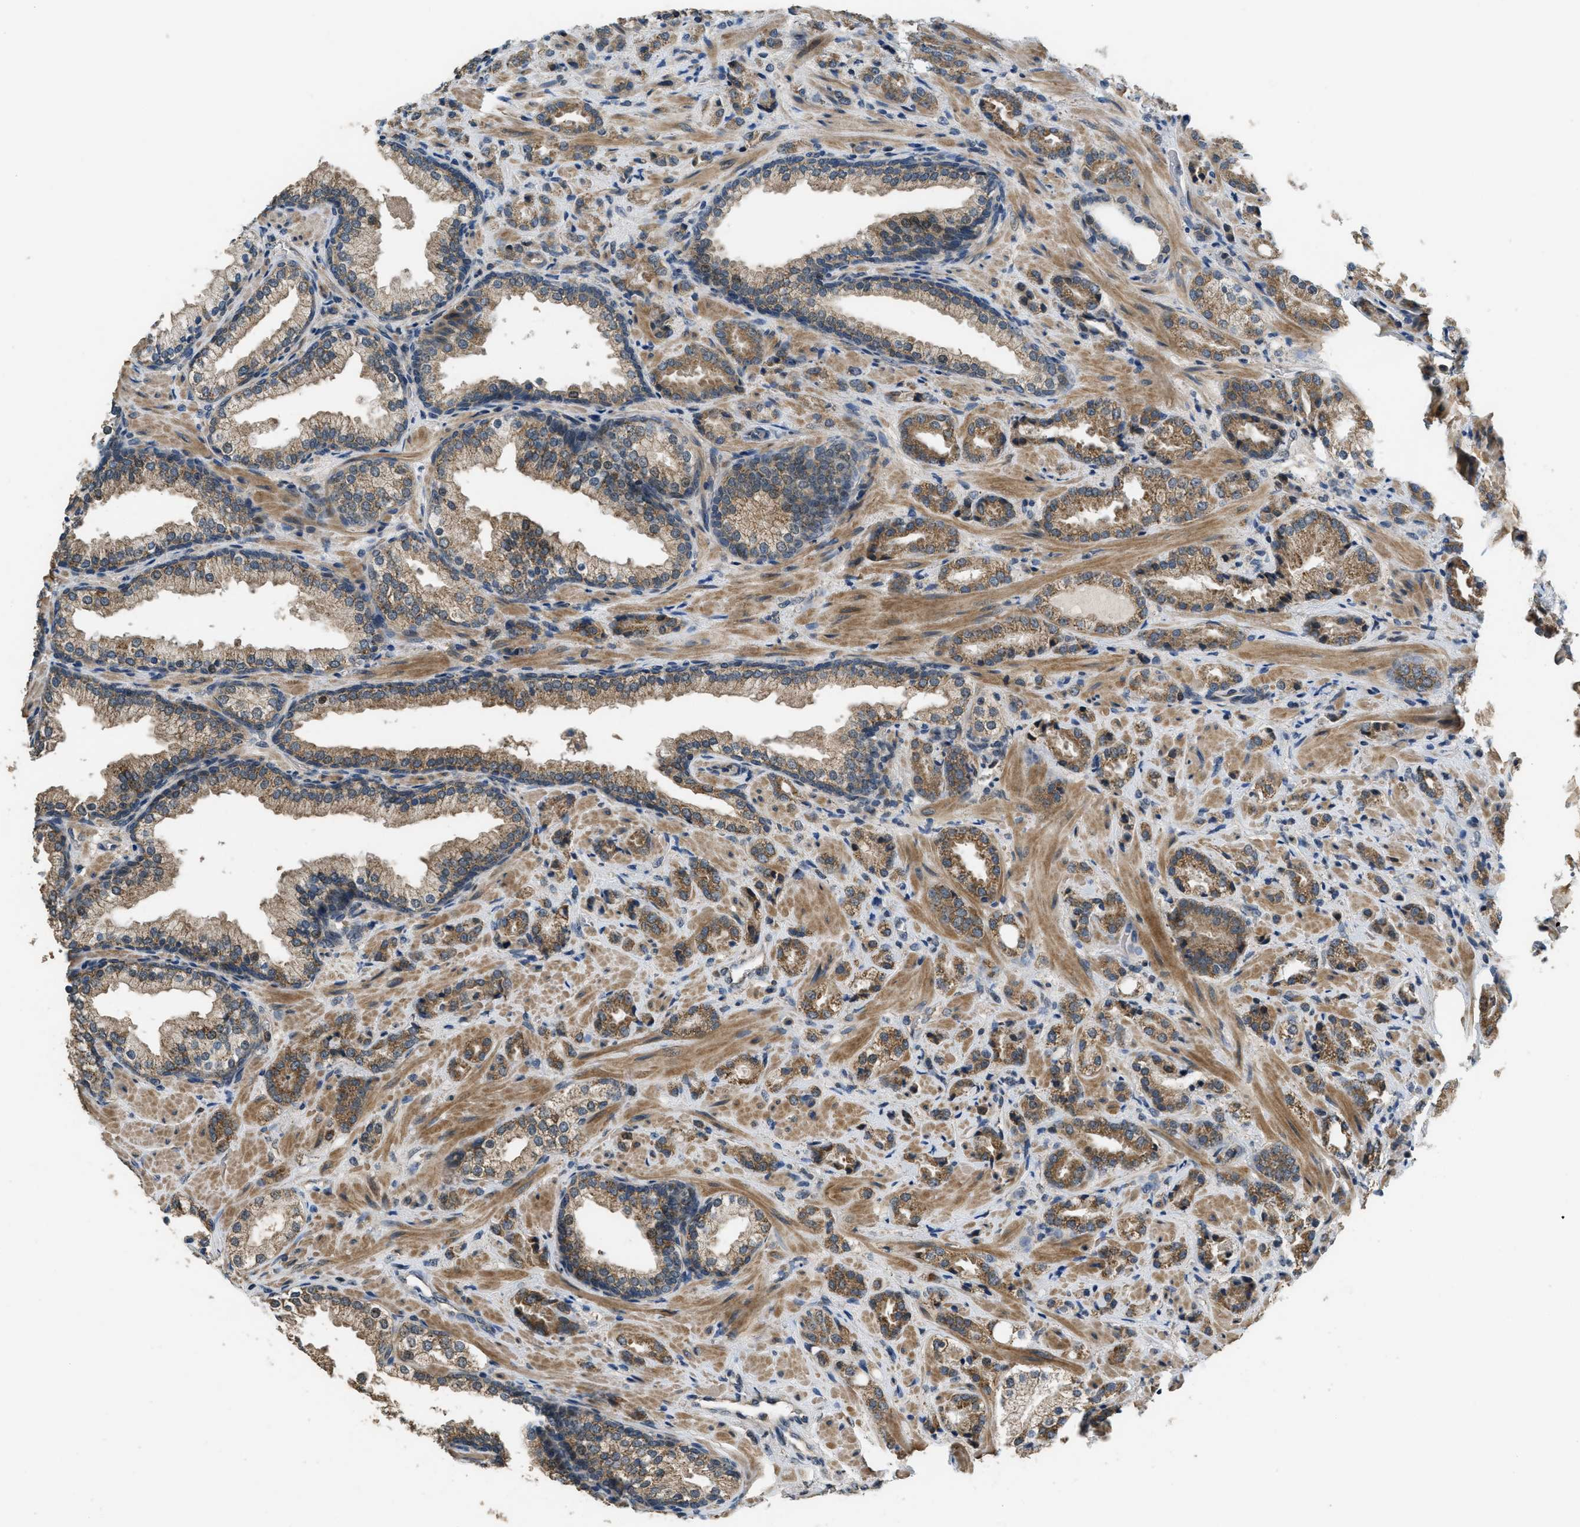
{"staining": {"intensity": "moderate", "quantity": ">75%", "location": "cytoplasmic/membranous"}, "tissue": "prostate cancer", "cell_type": "Tumor cells", "image_type": "cancer", "snomed": [{"axis": "morphology", "description": "Adenocarcinoma, High grade"}, {"axis": "topography", "description": "Prostate"}], "caption": "IHC histopathology image of prostate cancer (adenocarcinoma (high-grade)) stained for a protein (brown), which displays medium levels of moderate cytoplasmic/membranous staining in about >75% of tumor cells.", "gene": "NAT1", "patient": {"sex": "male", "age": 64}}